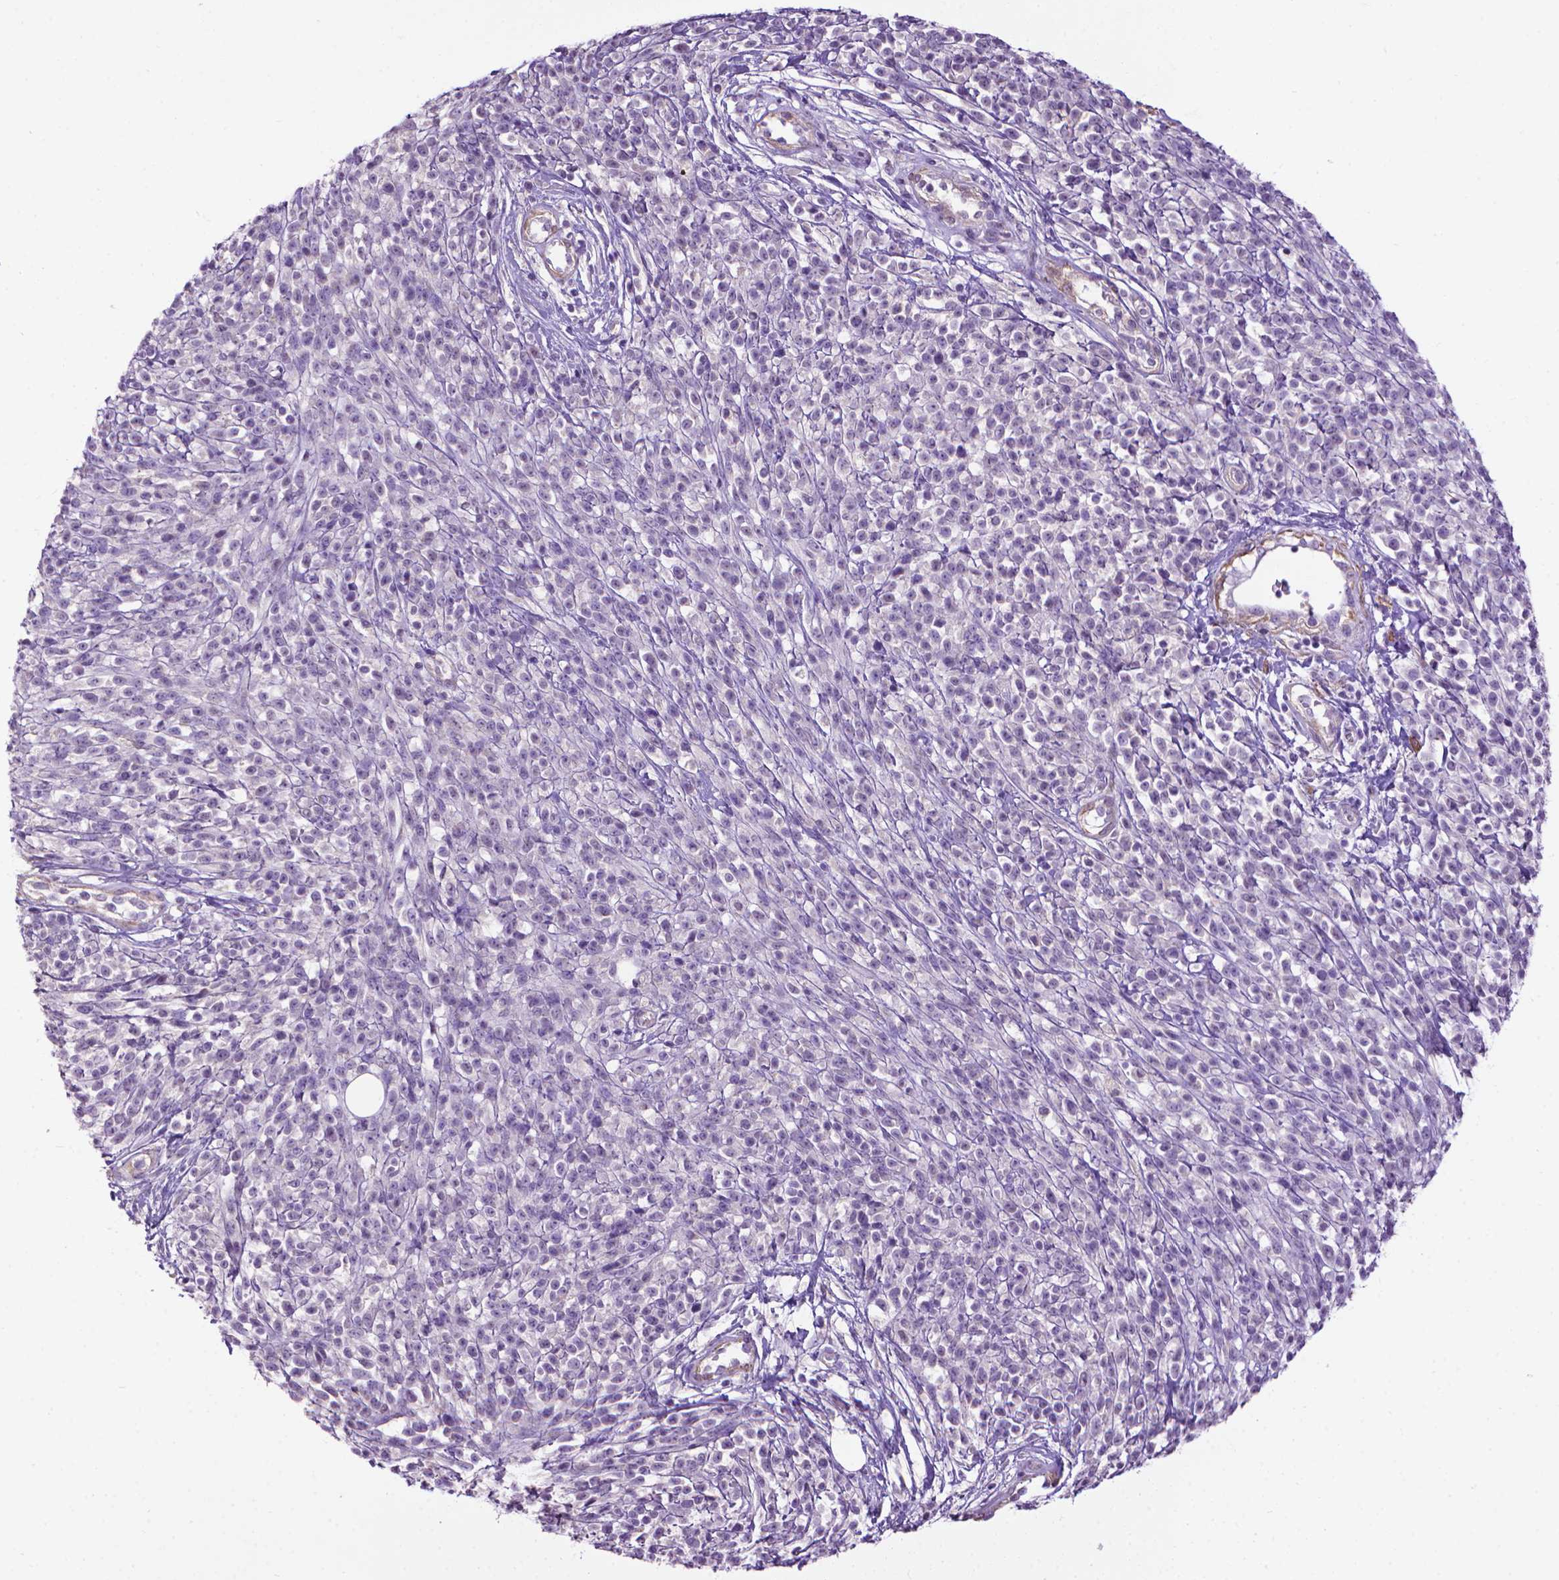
{"staining": {"intensity": "negative", "quantity": "none", "location": "none"}, "tissue": "melanoma", "cell_type": "Tumor cells", "image_type": "cancer", "snomed": [{"axis": "morphology", "description": "Malignant melanoma, NOS"}, {"axis": "topography", "description": "Skin"}, {"axis": "topography", "description": "Skin of trunk"}], "caption": "Histopathology image shows no protein positivity in tumor cells of malignant melanoma tissue.", "gene": "AQP10", "patient": {"sex": "male", "age": 74}}